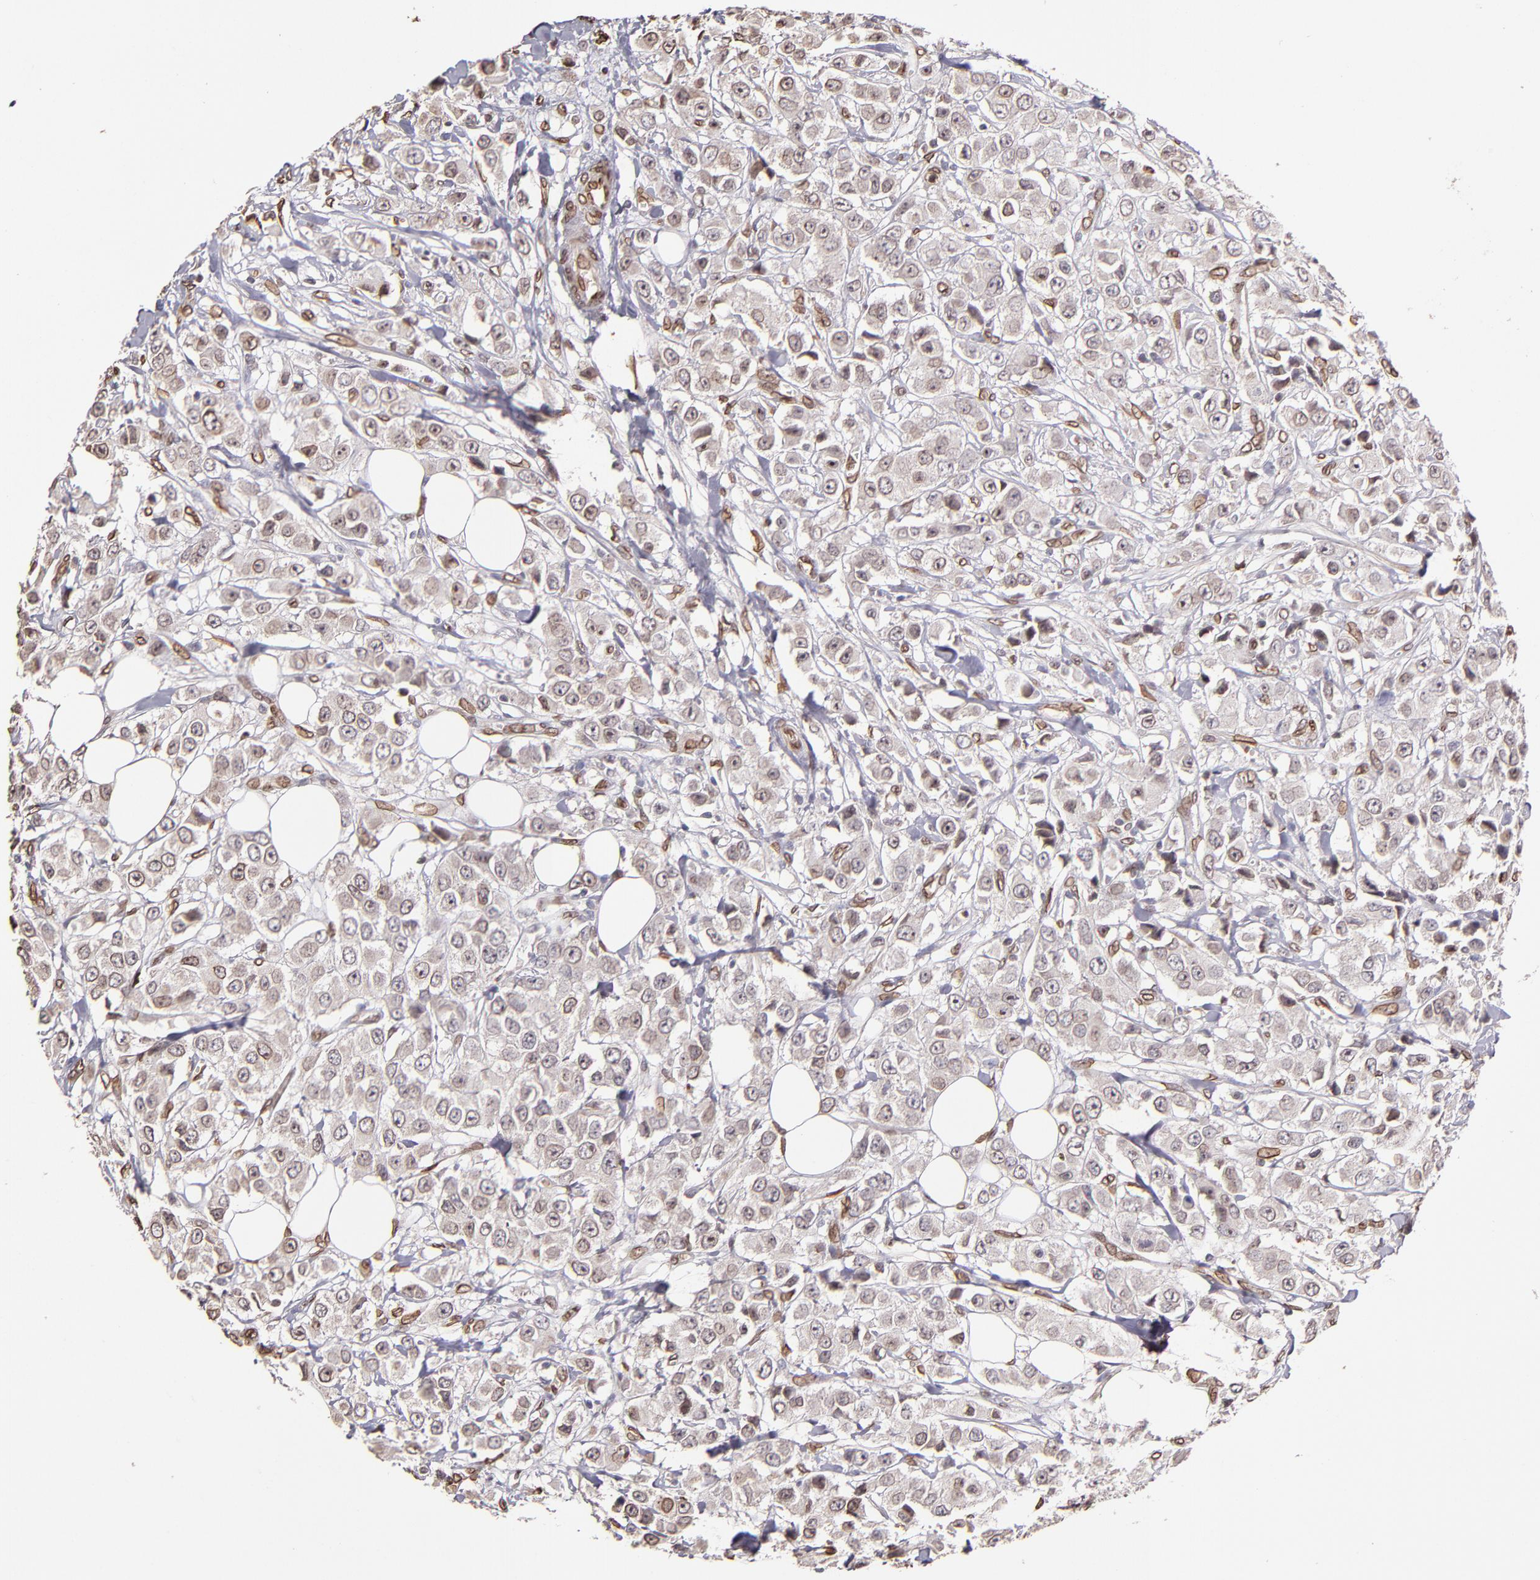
{"staining": {"intensity": "weak", "quantity": ">75%", "location": "cytoplasmic/membranous,nuclear"}, "tissue": "breast cancer", "cell_type": "Tumor cells", "image_type": "cancer", "snomed": [{"axis": "morphology", "description": "Duct carcinoma"}, {"axis": "topography", "description": "Breast"}], "caption": "Breast cancer stained with IHC demonstrates weak cytoplasmic/membranous and nuclear positivity in approximately >75% of tumor cells.", "gene": "PUM3", "patient": {"sex": "female", "age": 58}}